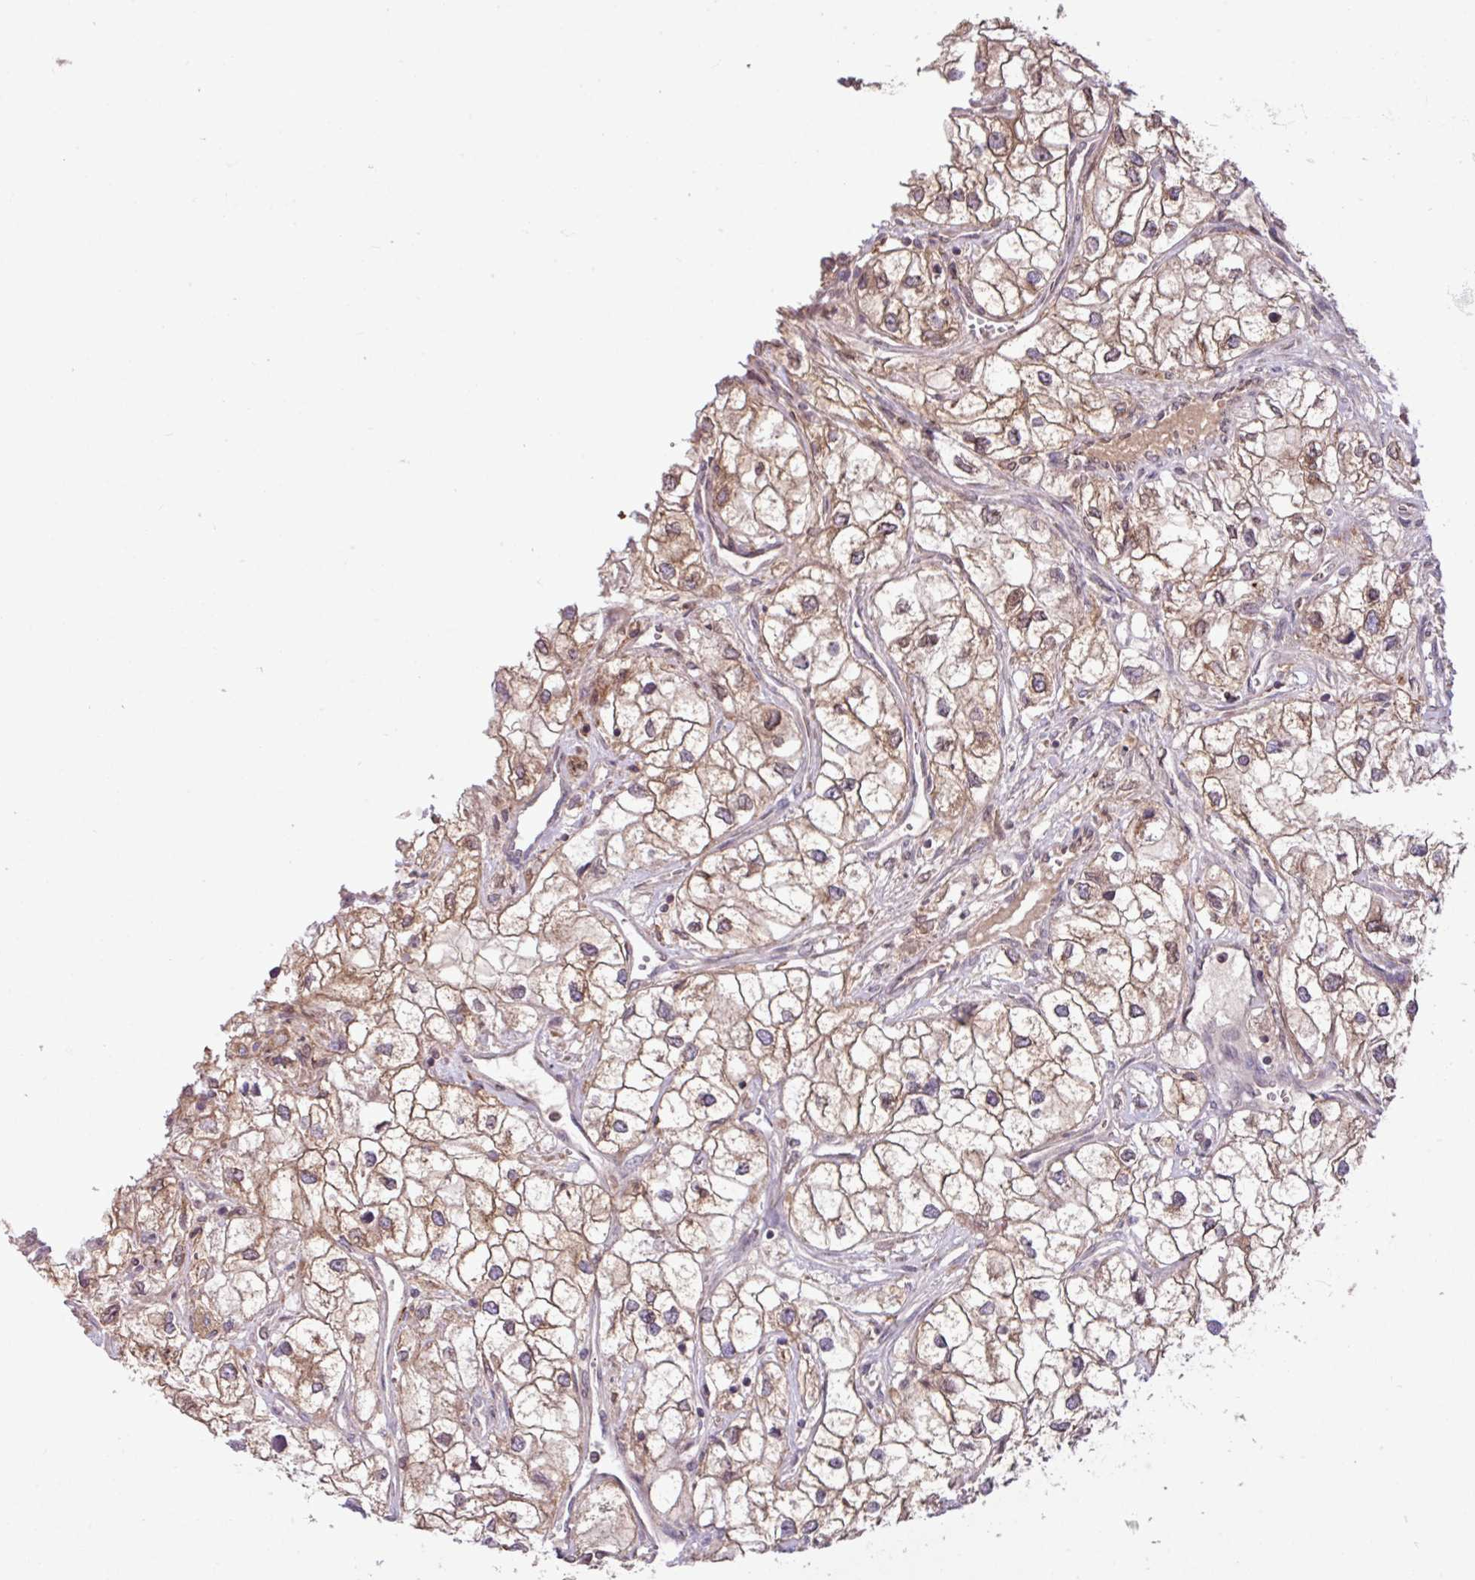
{"staining": {"intensity": "weak", "quantity": ">75%", "location": "cytoplasmic/membranous"}, "tissue": "renal cancer", "cell_type": "Tumor cells", "image_type": "cancer", "snomed": [{"axis": "morphology", "description": "Adenocarcinoma, NOS"}, {"axis": "topography", "description": "Kidney"}], "caption": "IHC photomicrograph of neoplastic tissue: human renal adenocarcinoma stained using IHC exhibits low levels of weak protein expression localized specifically in the cytoplasmic/membranous of tumor cells, appearing as a cytoplasmic/membranous brown color.", "gene": "ARHGEF25", "patient": {"sex": "male", "age": 59}}